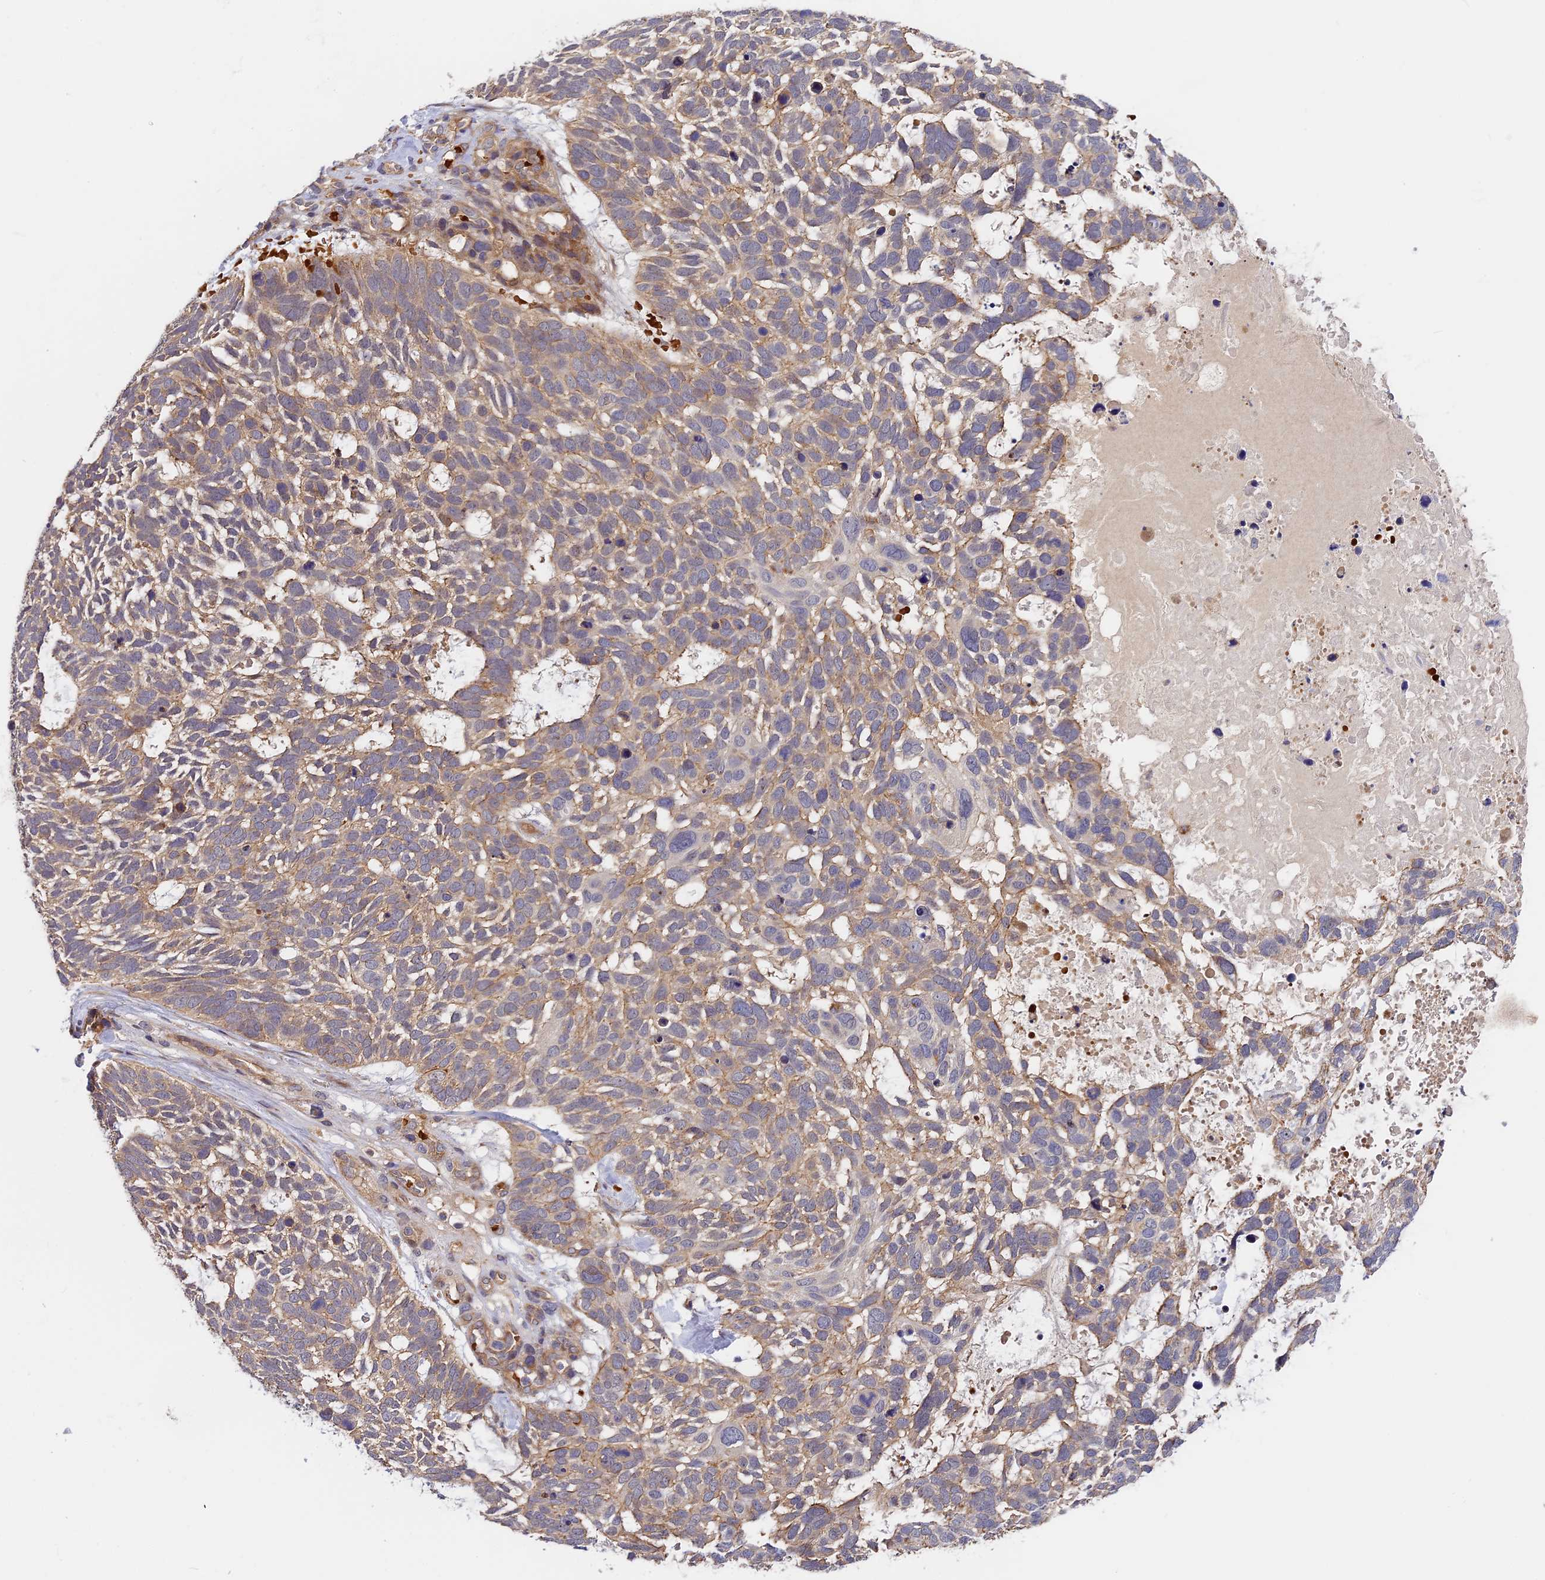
{"staining": {"intensity": "weak", "quantity": "25%-75%", "location": "cytoplasmic/membranous"}, "tissue": "skin cancer", "cell_type": "Tumor cells", "image_type": "cancer", "snomed": [{"axis": "morphology", "description": "Basal cell carcinoma"}, {"axis": "topography", "description": "Skin"}], "caption": "Immunohistochemical staining of human basal cell carcinoma (skin) reveals low levels of weak cytoplasmic/membranous staining in about 25%-75% of tumor cells.", "gene": "MISP3", "patient": {"sex": "male", "age": 88}}